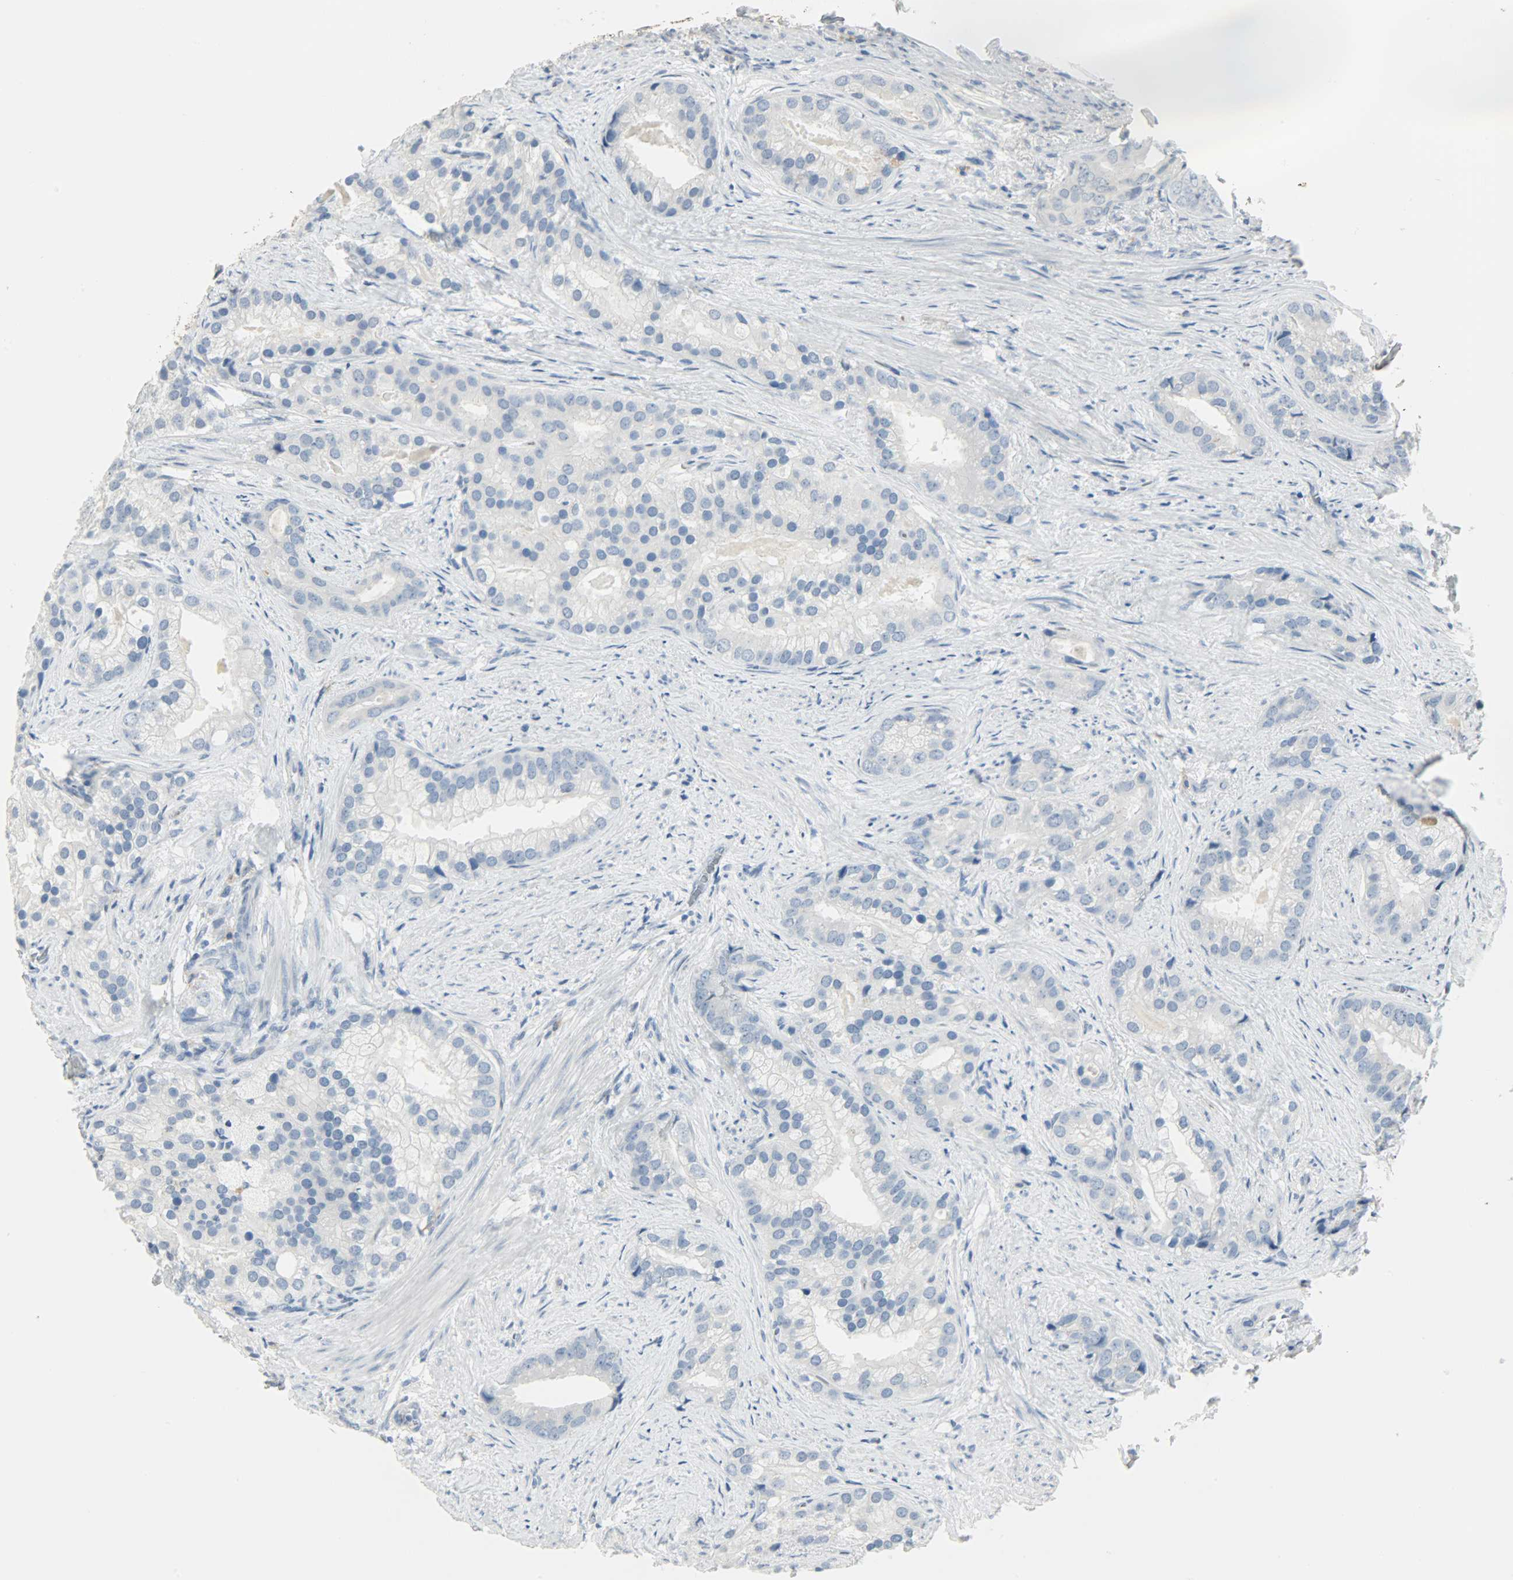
{"staining": {"intensity": "negative", "quantity": "none", "location": "none"}, "tissue": "prostate cancer", "cell_type": "Tumor cells", "image_type": "cancer", "snomed": [{"axis": "morphology", "description": "Adenocarcinoma, Low grade"}, {"axis": "topography", "description": "Prostate"}], "caption": "The immunohistochemistry (IHC) histopathology image has no significant staining in tumor cells of prostate low-grade adenocarcinoma tissue.", "gene": "KIT", "patient": {"sex": "male", "age": 71}}